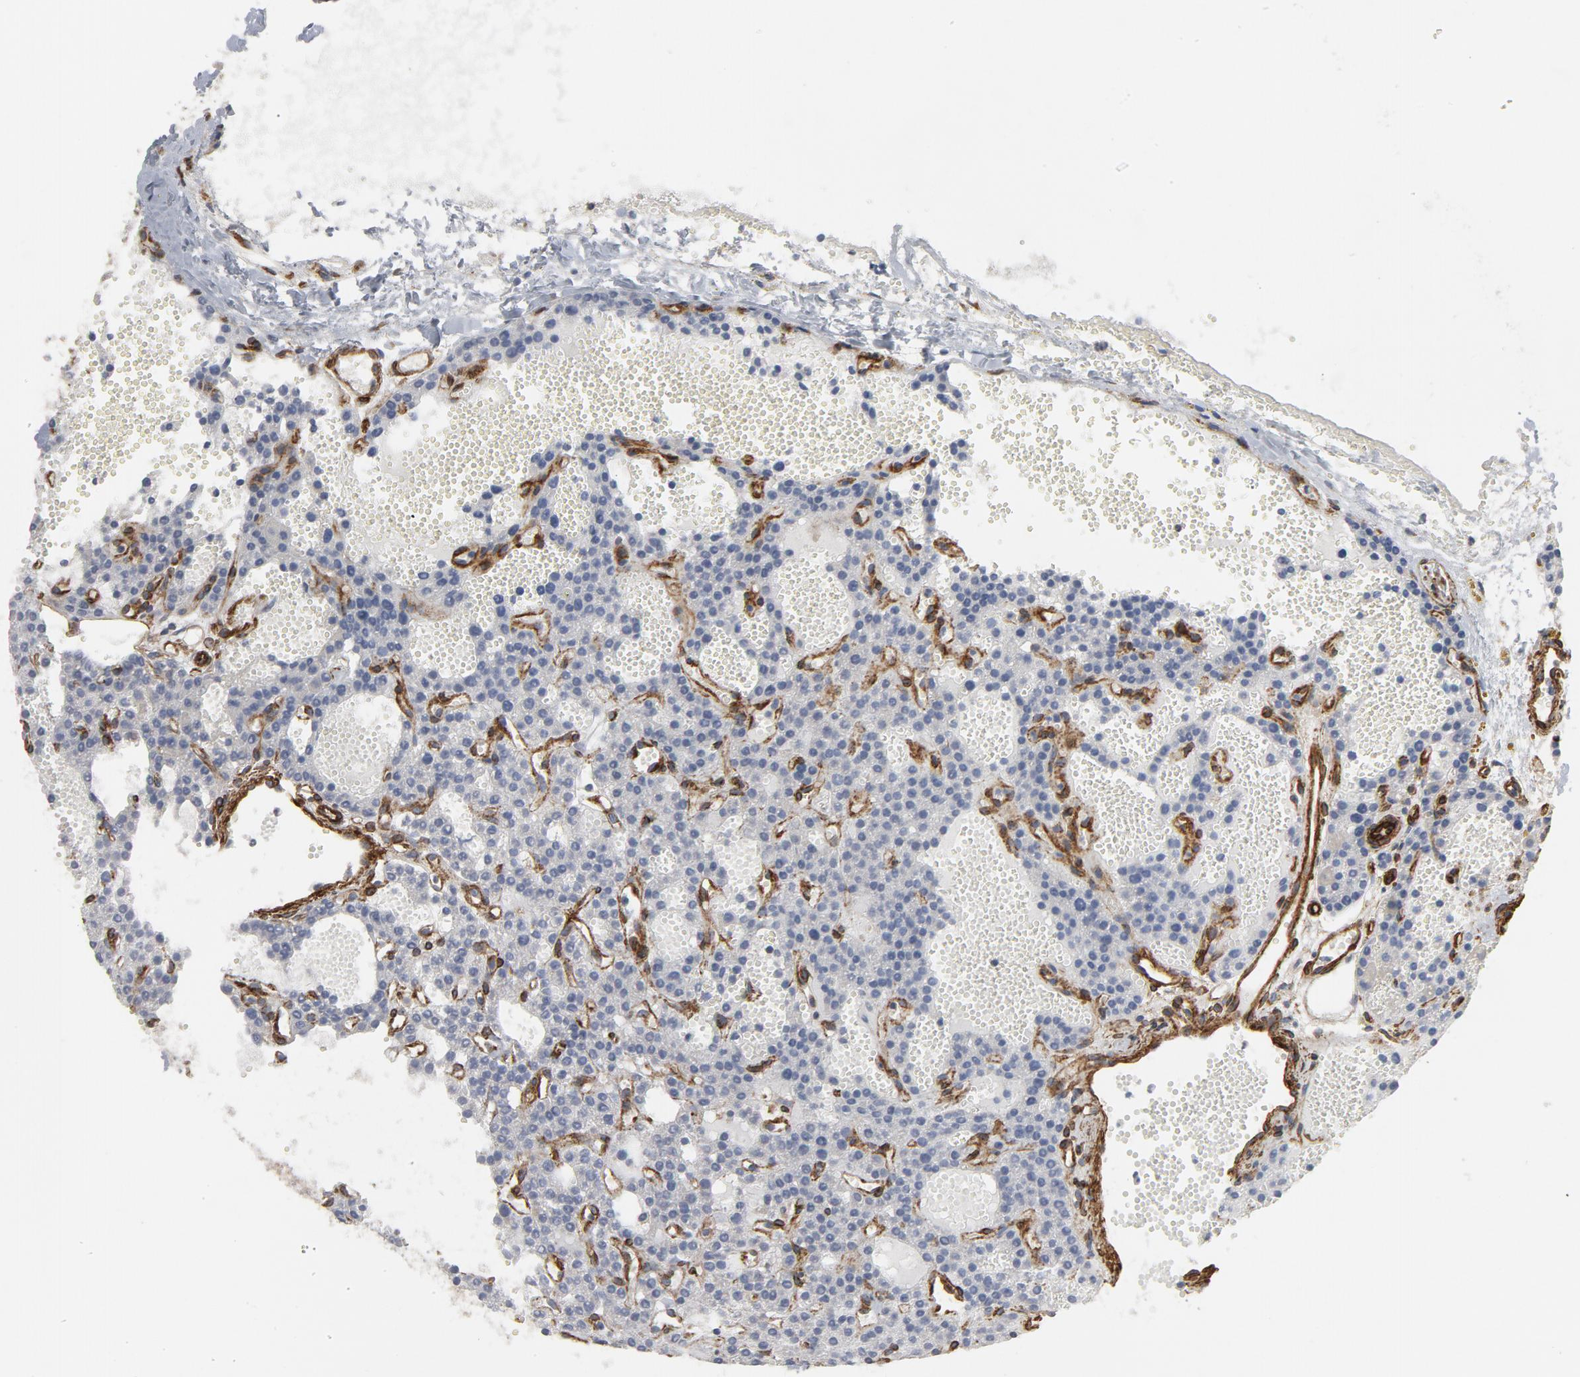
{"staining": {"intensity": "negative", "quantity": "none", "location": "none"}, "tissue": "parathyroid gland", "cell_type": "Glandular cells", "image_type": "normal", "snomed": [{"axis": "morphology", "description": "Normal tissue, NOS"}, {"axis": "topography", "description": "Parathyroid gland"}], "caption": "This photomicrograph is of benign parathyroid gland stained with immunohistochemistry to label a protein in brown with the nuclei are counter-stained blue. There is no positivity in glandular cells.", "gene": "GNG2", "patient": {"sex": "male", "age": 25}}